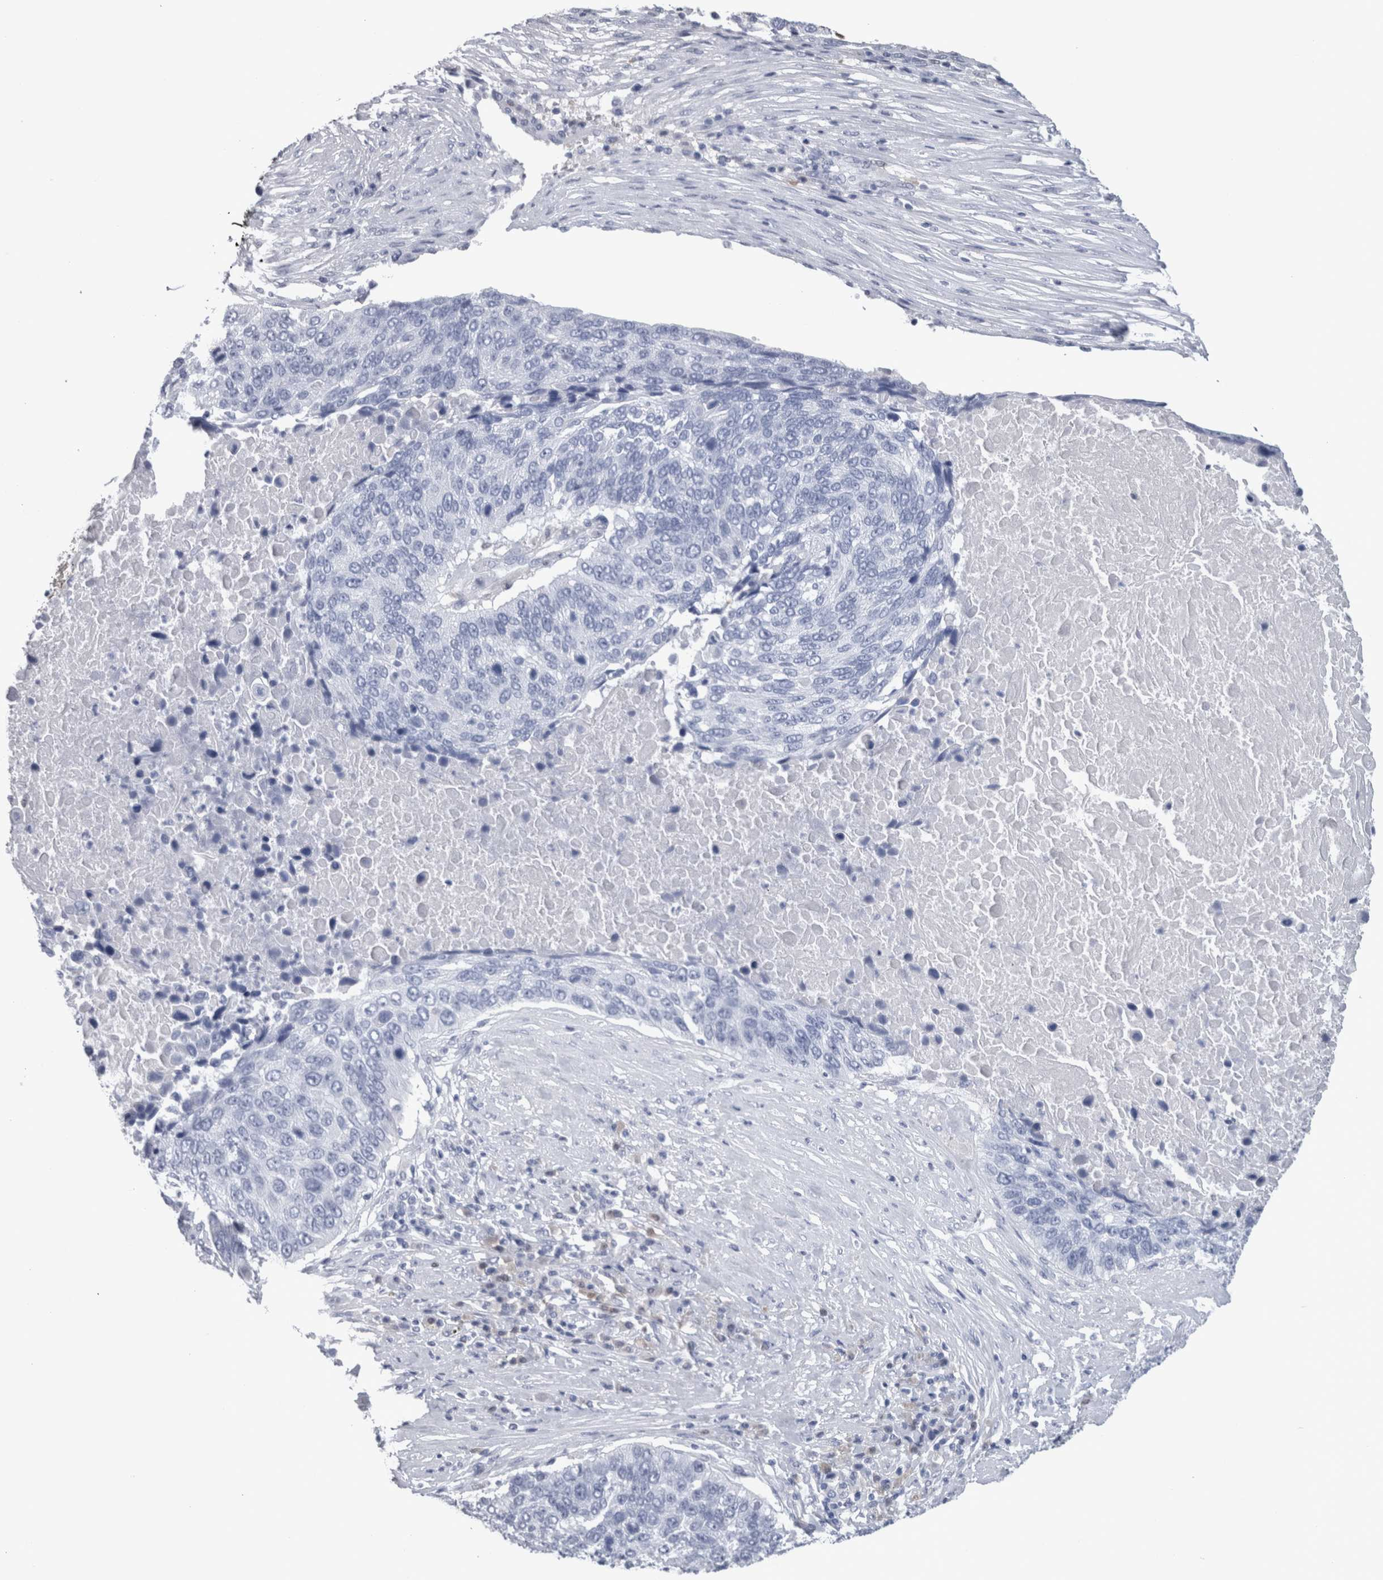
{"staining": {"intensity": "negative", "quantity": "none", "location": "none"}, "tissue": "lung cancer", "cell_type": "Tumor cells", "image_type": "cancer", "snomed": [{"axis": "morphology", "description": "Squamous cell carcinoma, NOS"}, {"axis": "topography", "description": "Lung"}], "caption": "Immunohistochemistry of human lung cancer (squamous cell carcinoma) exhibits no positivity in tumor cells. The staining was performed using DAB (3,3'-diaminobenzidine) to visualize the protein expression in brown, while the nuclei were stained in blue with hematoxylin (Magnification: 20x).", "gene": "CA8", "patient": {"sex": "male", "age": 66}}